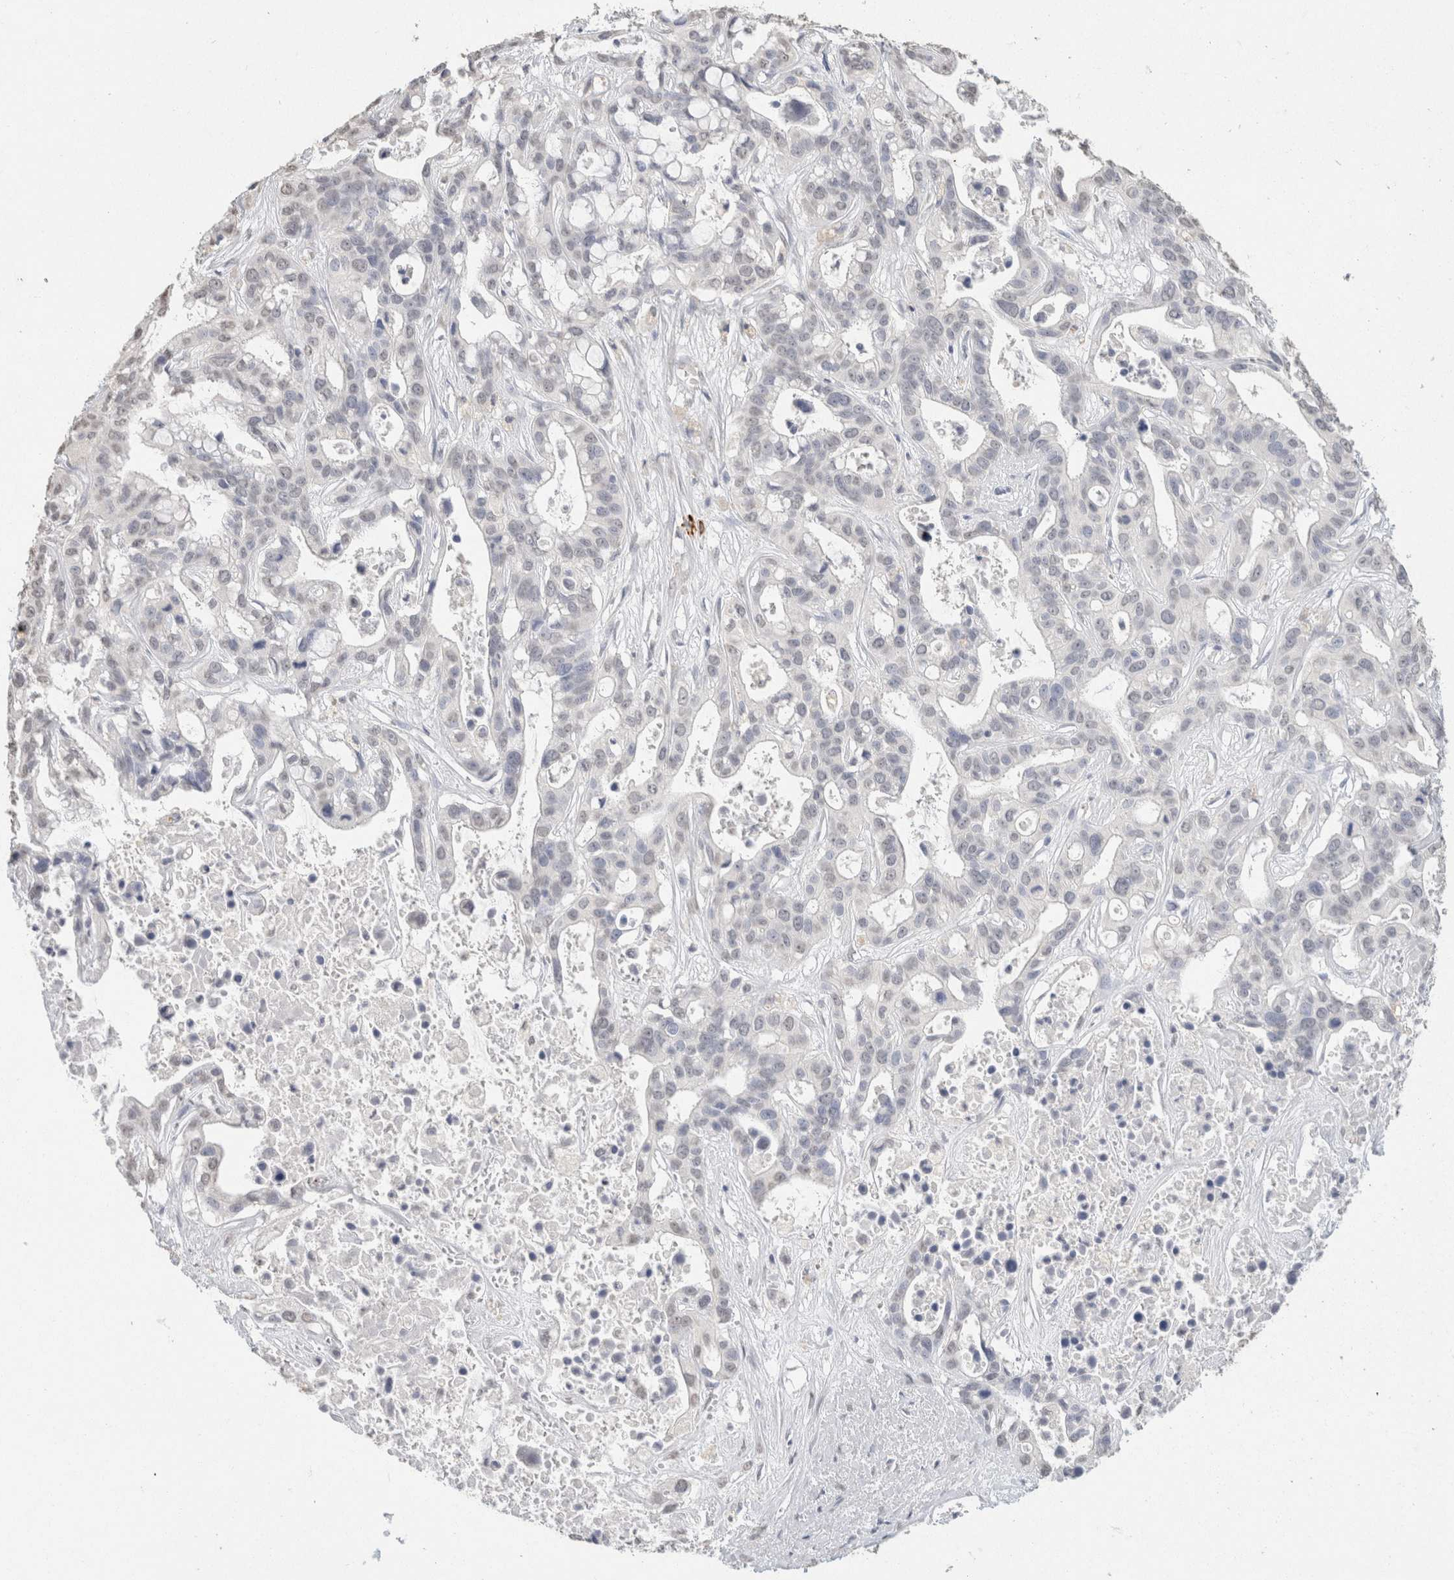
{"staining": {"intensity": "negative", "quantity": "none", "location": "none"}, "tissue": "liver cancer", "cell_type": "Tumor cells", "image_type": "cancer", "snomed": [{"axis": "morphology", "description": "Cholangiocarcinoma"}, {"axis": "topography", "description": "Liver"}], "caption": "A high-resolution image shows IHC staining of liver cancer (cholangiocarcinoma), which exhibits no significant positivity in tumor cells.", "gene": "CD80", "patient": {"sex": "female", "age": 65}}